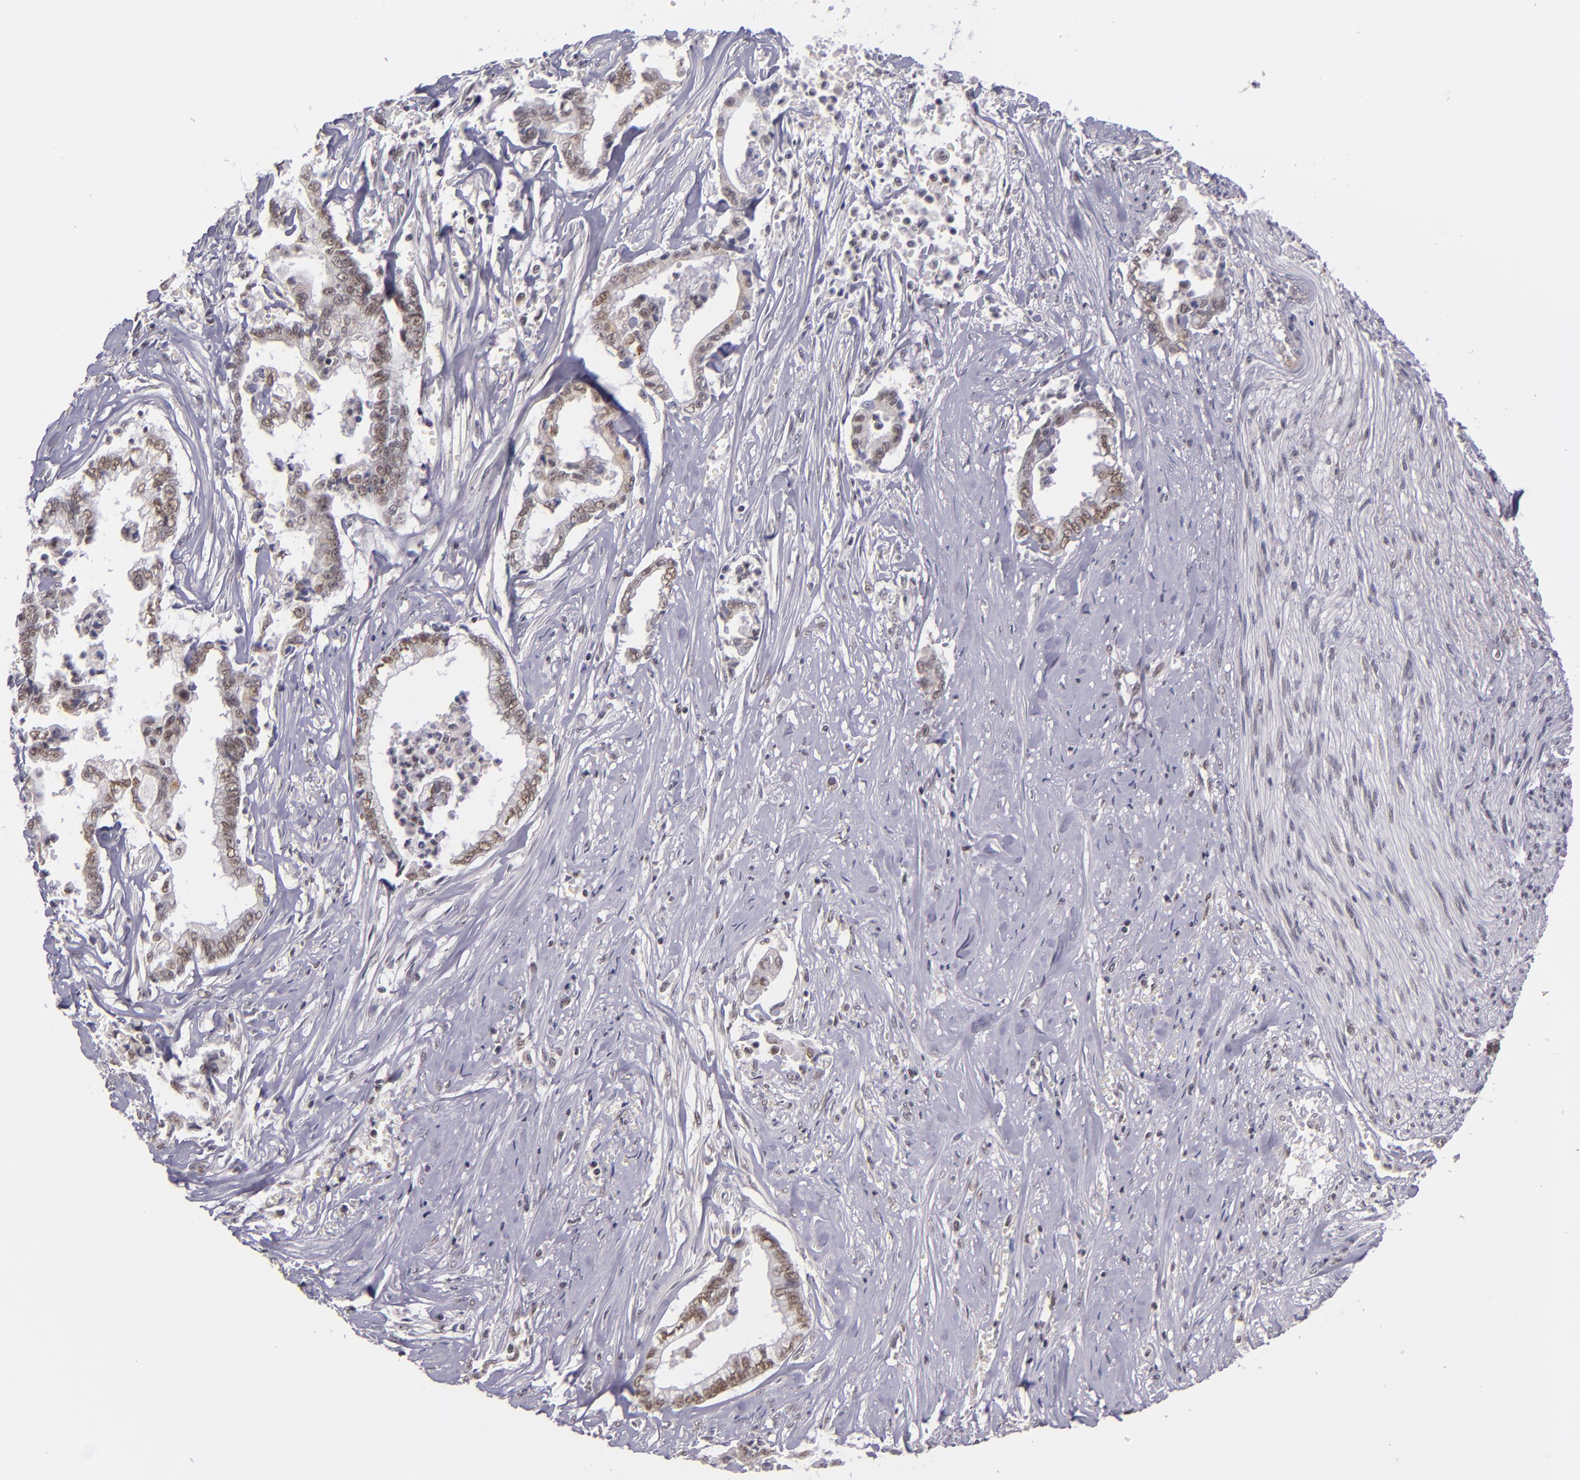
{"staining": {"intensity": "weak", "quantity": ">75%", "location": "nuclear"}, "tissue": "liver cancer", "cell_type": "Tumor cells", "image_type": "cancer", "snomed": [{"axis": "morphology", "description": "Cholangiocarcinoma"}, {"axis": "topography", "description": "Liver"}], "caption": "IHC image of liver cholangiocarcinoma stained for a protein (brown), which exhibits low levels of weak nuclear expression in about >75% of tumor cells.", "gene": "ZNF148", "patient": {"sex": "male", "age": 57}}